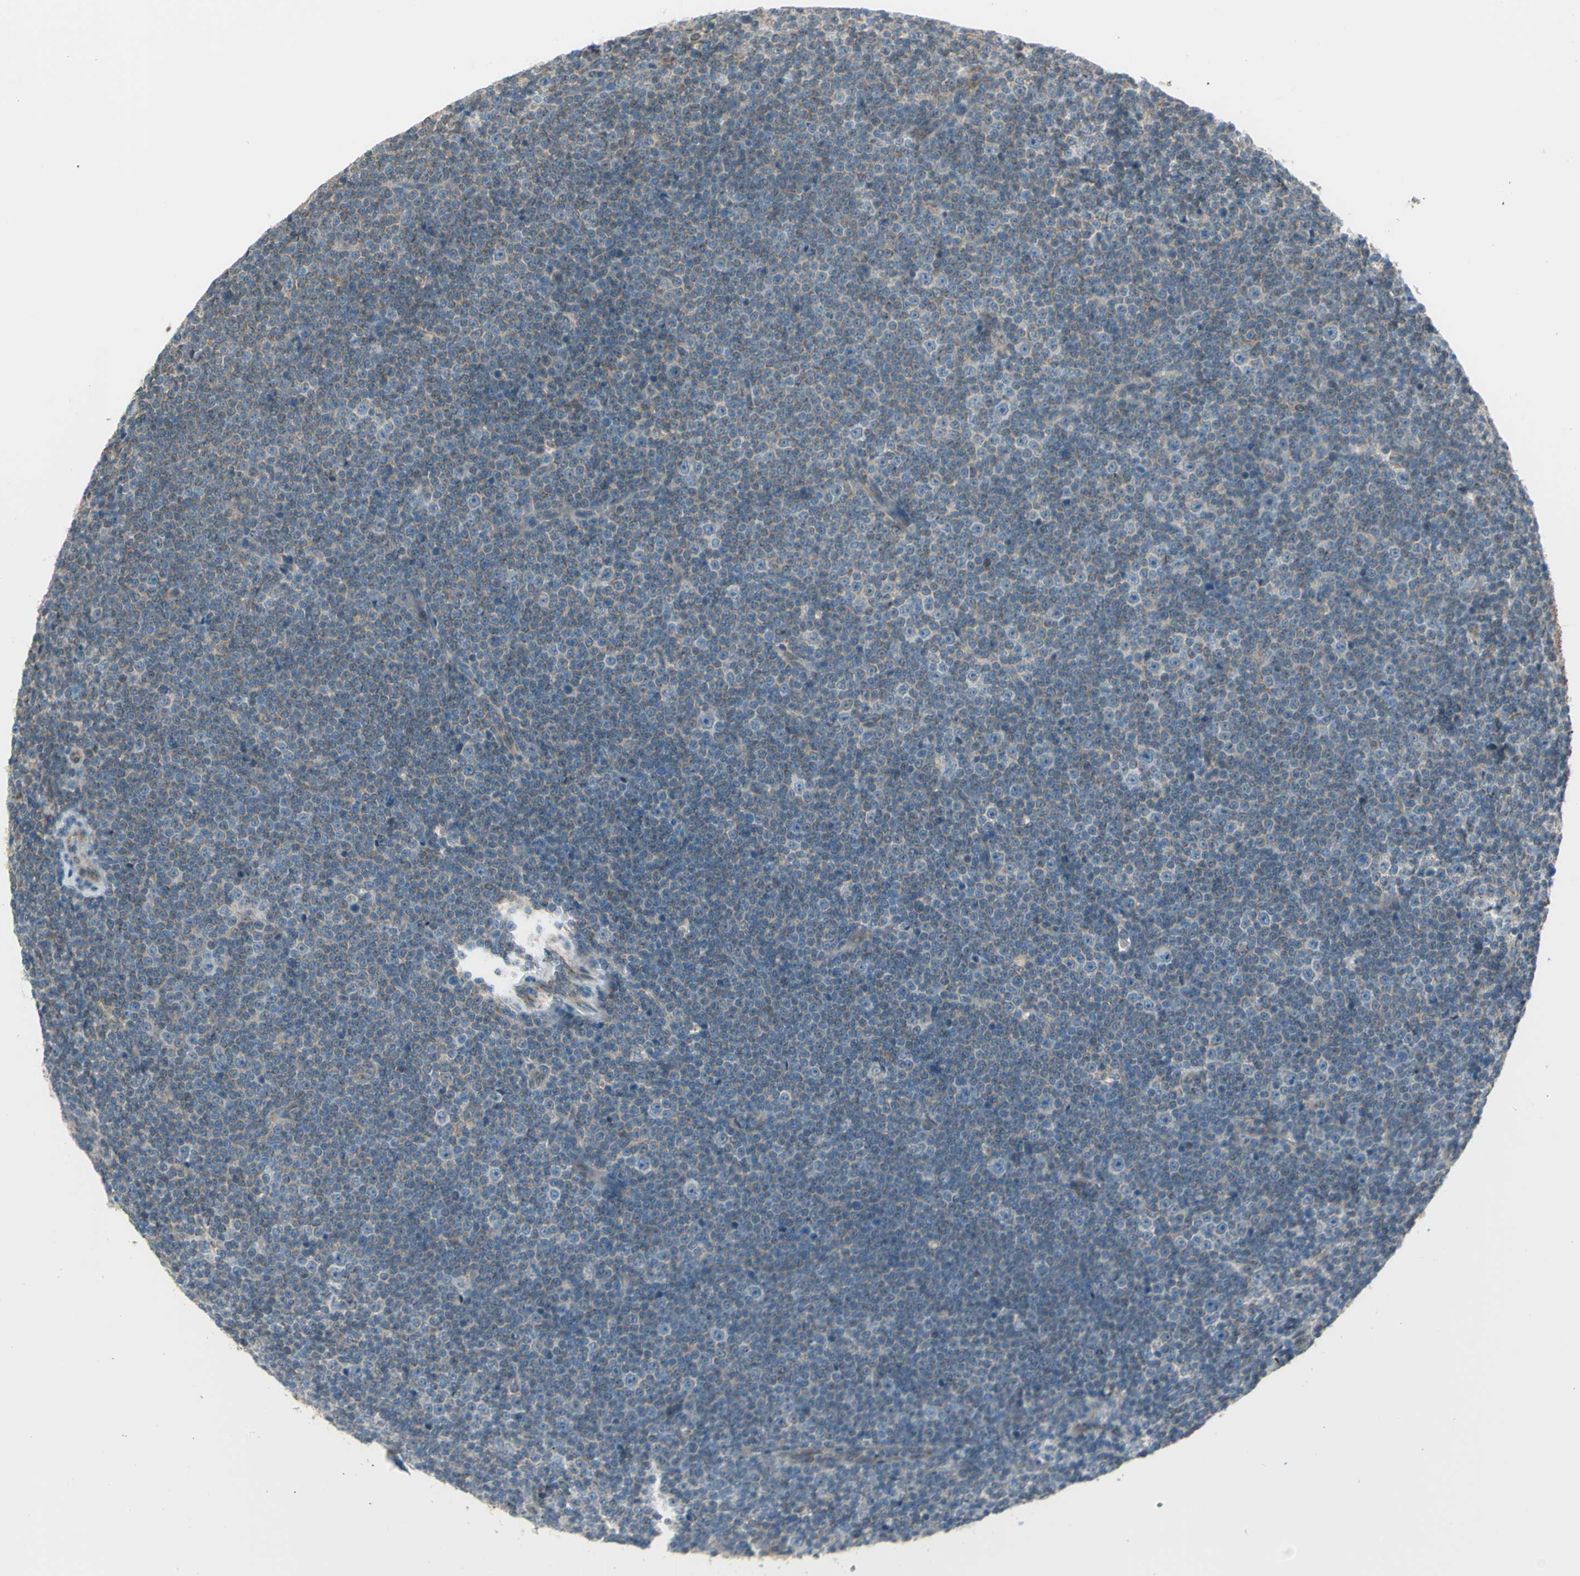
{"staining": {"intensity": "negative", "quantity": "none", "location": "none"}, "tissue": "lymphoma", "cell_type": "Tumor cells", "image_type": "cancer", "snomed": [{"axis": "morphology", "description": "Malignant lymphoma, non-Hodgkin's type, Low grade"}, {"axis": "topography", "description": "Lymph node"}], "caption": "Immunohistochemistry (IHC) of human malignant lymphoma, non-Hodgkin's type (low-grade) reveals no staining in tumor cells.", "gene": "NAXD", "patient": {"sex": "female", "age": 67}}